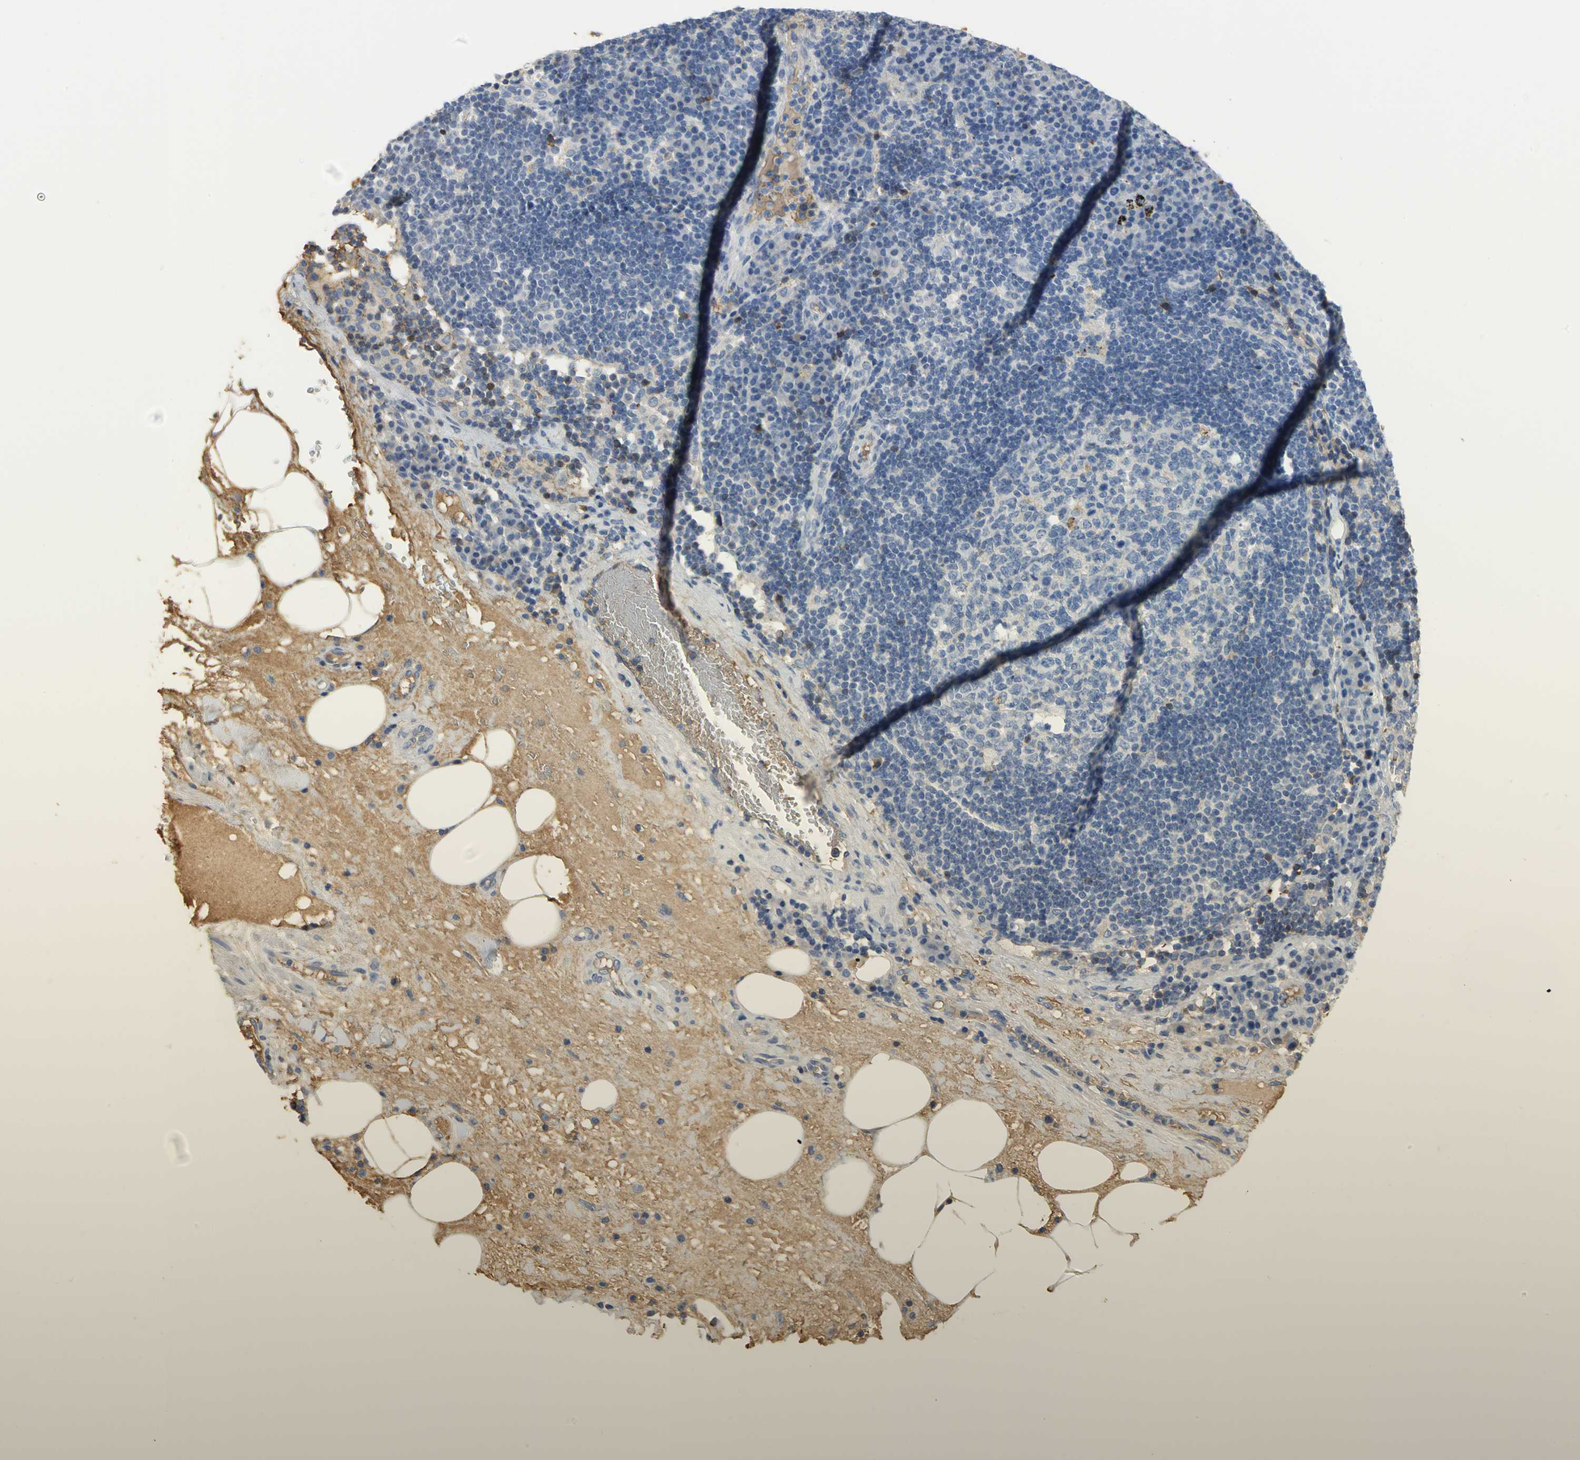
{"staining": {"intensity": "weak", "quantity": "25%-75%", "location": "cytoplasmic/membranous"}, "tissue": "lymph node", "cell_type": "Germinal center cells", "image_type": "normal", "snomed": [{"axis": "morphology", "description": "Normal tissue, NOS"}, {"axis": "morphology", "description": "Squamous cell carcinoma, metastatic, NOS"}, {"axis": "topography", "description": "Lymph node"}], "caption": "Lymph node stained with a brown dye reveals weak cytoplasmic/membranous positive positivity in about 25%-75% of germinal center cells.", "gene": "GYG2", "patient": {"sex": "female", "age": 53}}